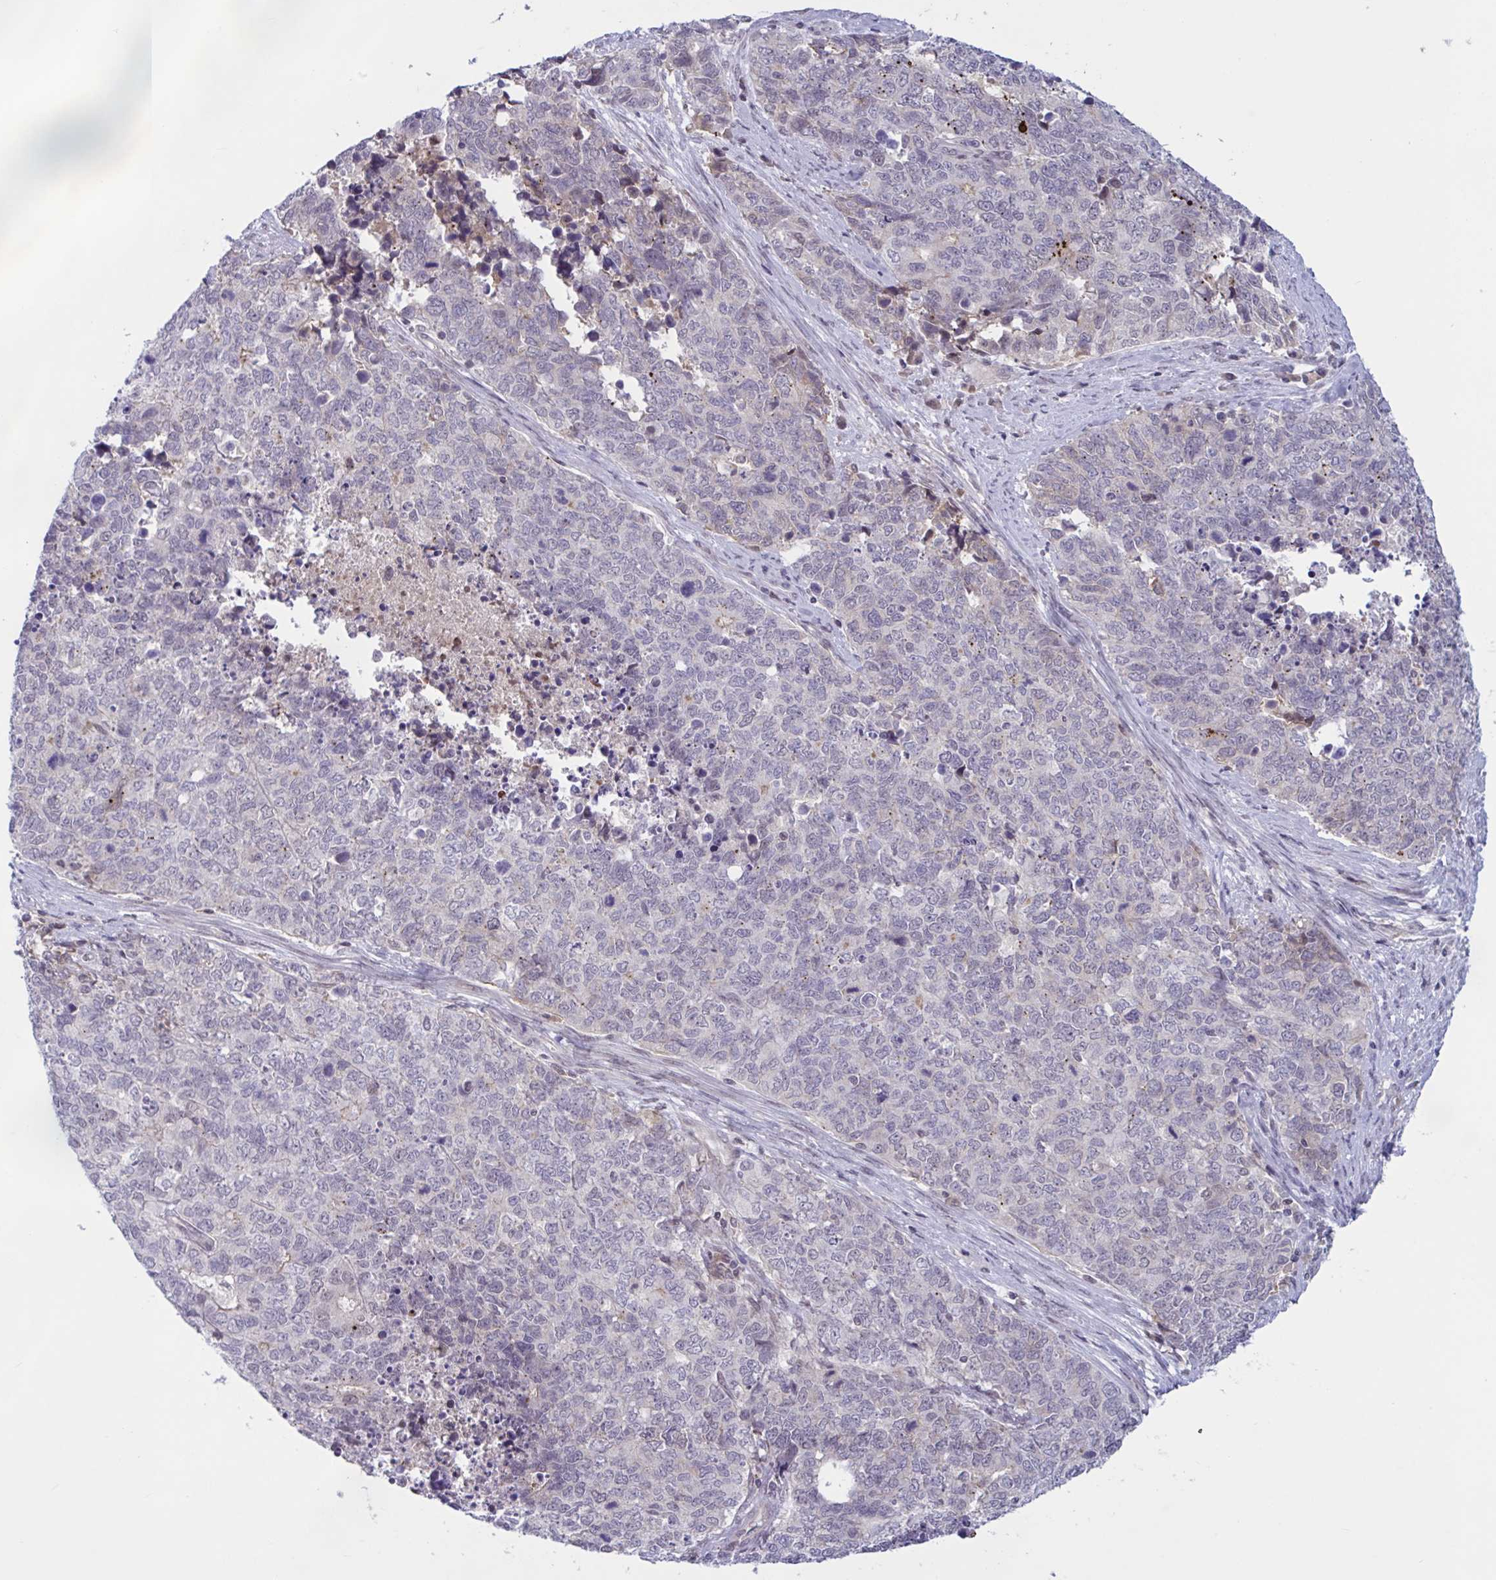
{"staining": {"intensity": "negative", "quantity": "none", "location": "none"}, "tissue": "cervical cancer", "cell_type": "Tumor cells", "image_type": "cancer", "snomed": [{"axis": "morphology", "description": "Adenocarcinoma, NOS"}, {"axis": "topography", "description": "Cervix"}], "caption": "Cervical cancer stained for a protein using immunohistochemistry (IHC) exhibits no positivity tumor cells.", "gene": "TTC7B", "patient": {"sex": "female", "age": 63}}